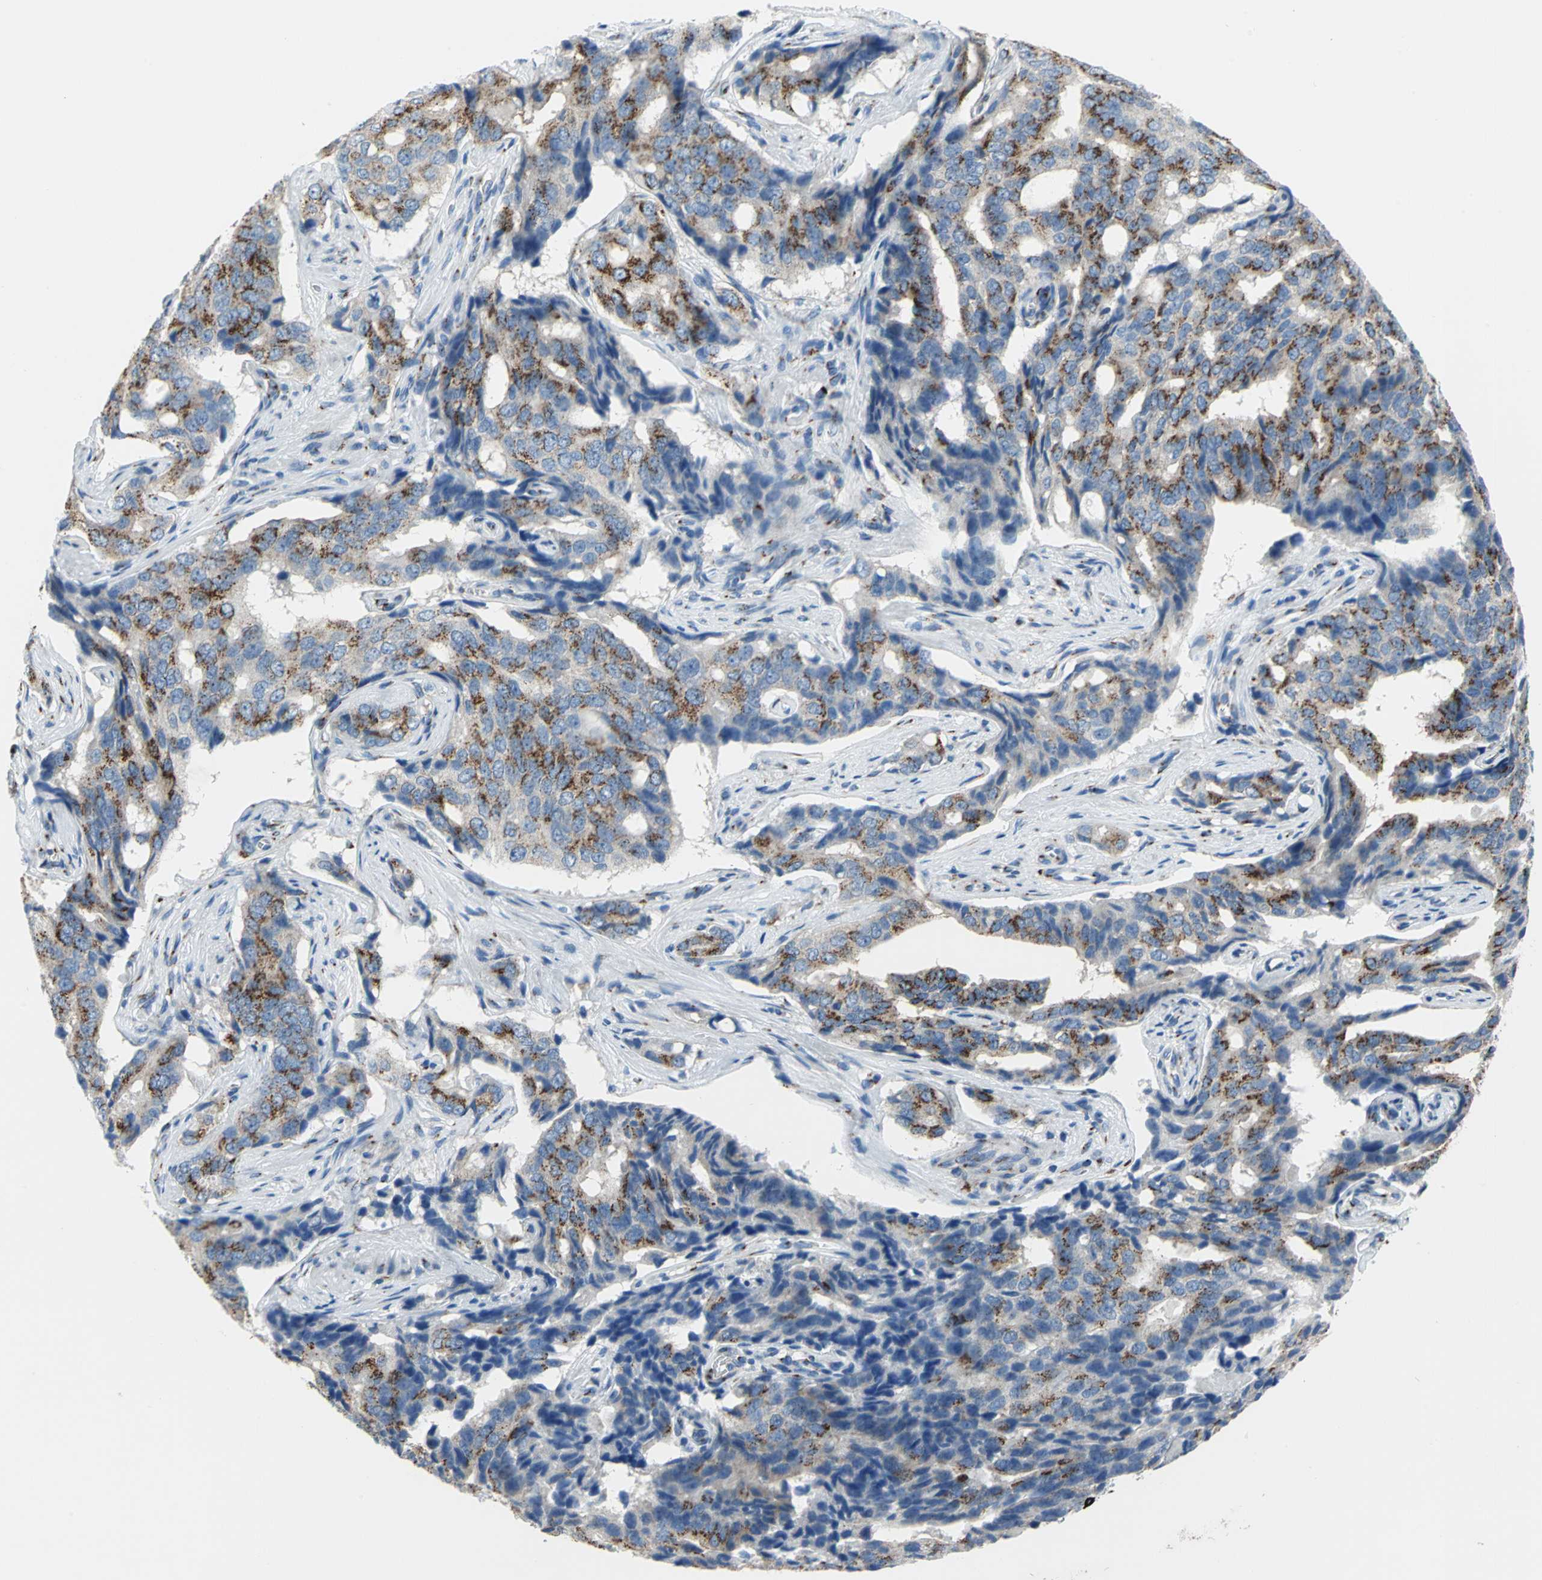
{"staining": {"intensity": "strong", "quantity": "25%-75%", "location": "cytoplasmic/membranous"}, "tissue": "prostate cancer", "cell_type": "Tumor cells", "image_type": "cancer", "snomed": [{"axis": "morphology", "description": "Adenocarcinoma, High grade"}, {"axis": "topography", "description": "Prostate"}], "caption": "Tumor cells show strong cytoplasmic/membranous expression in approximately 25%-75% of cells in prostate cancer (high-grade adenocarcinoma).", "gene": "GPR3", "patient": {"sex": "male", "age": 58}}